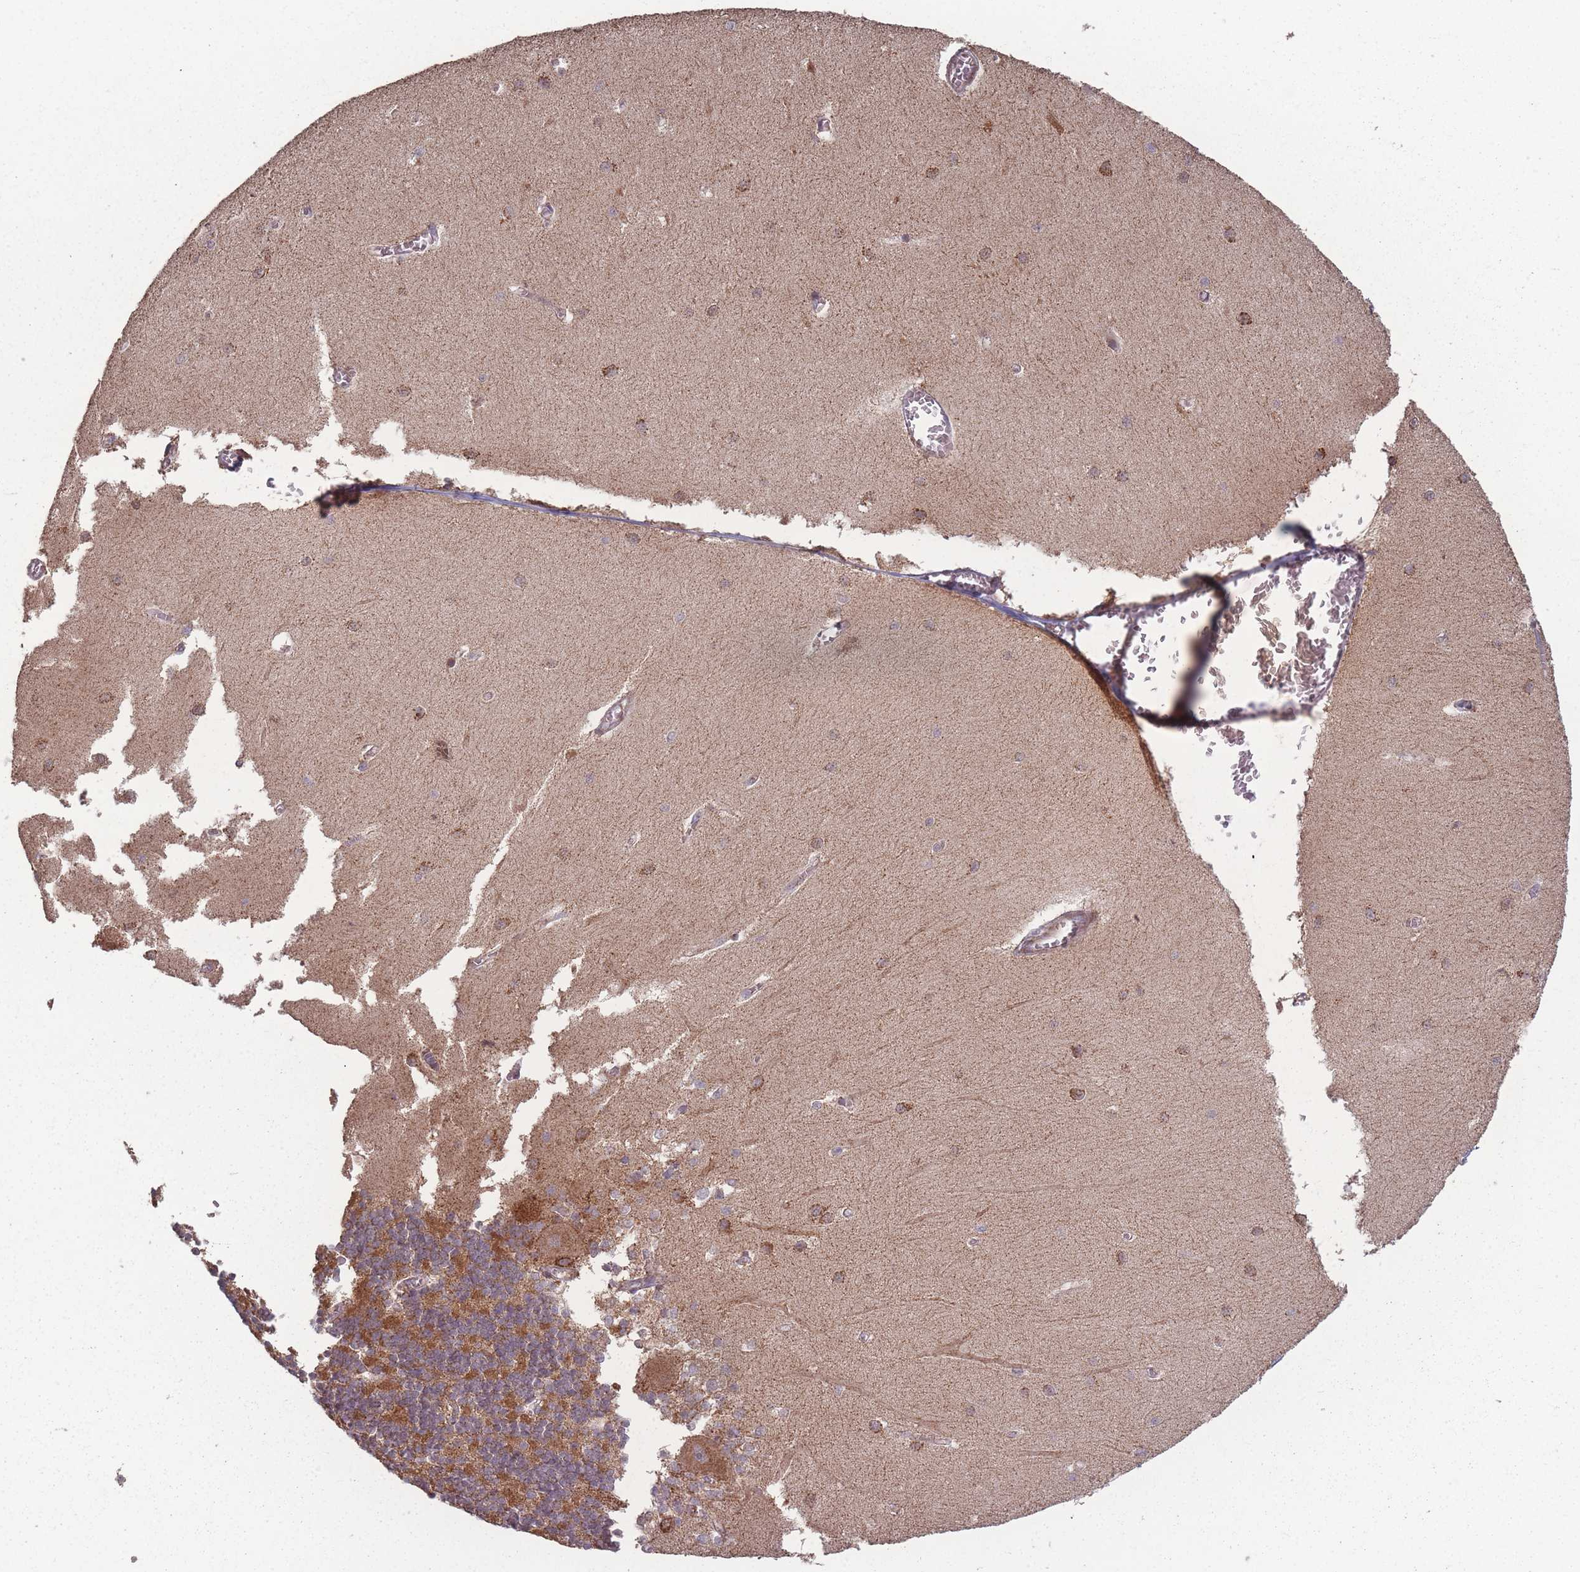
{"staining": {"intensity": "strong", "quantity": "25%-75%", "location": "cytoplasmic/membranous"}, "tissue": "cerebellum", "cell_type": "Cells in granular layer", "image_type": "normal", "snomed": [{"axis": "morphology", "description": "Normal tissue, NOS"}, {"axis": "topography", "description": "Cerebellum"}], "caption": "Strong cytoplasmic/membranous protein positivity is identified in approximately 25%-75% of cells in granular layer in cerebellum.", "gene": "LYRM7", "patient": {"sex": "male", "age": 37}}